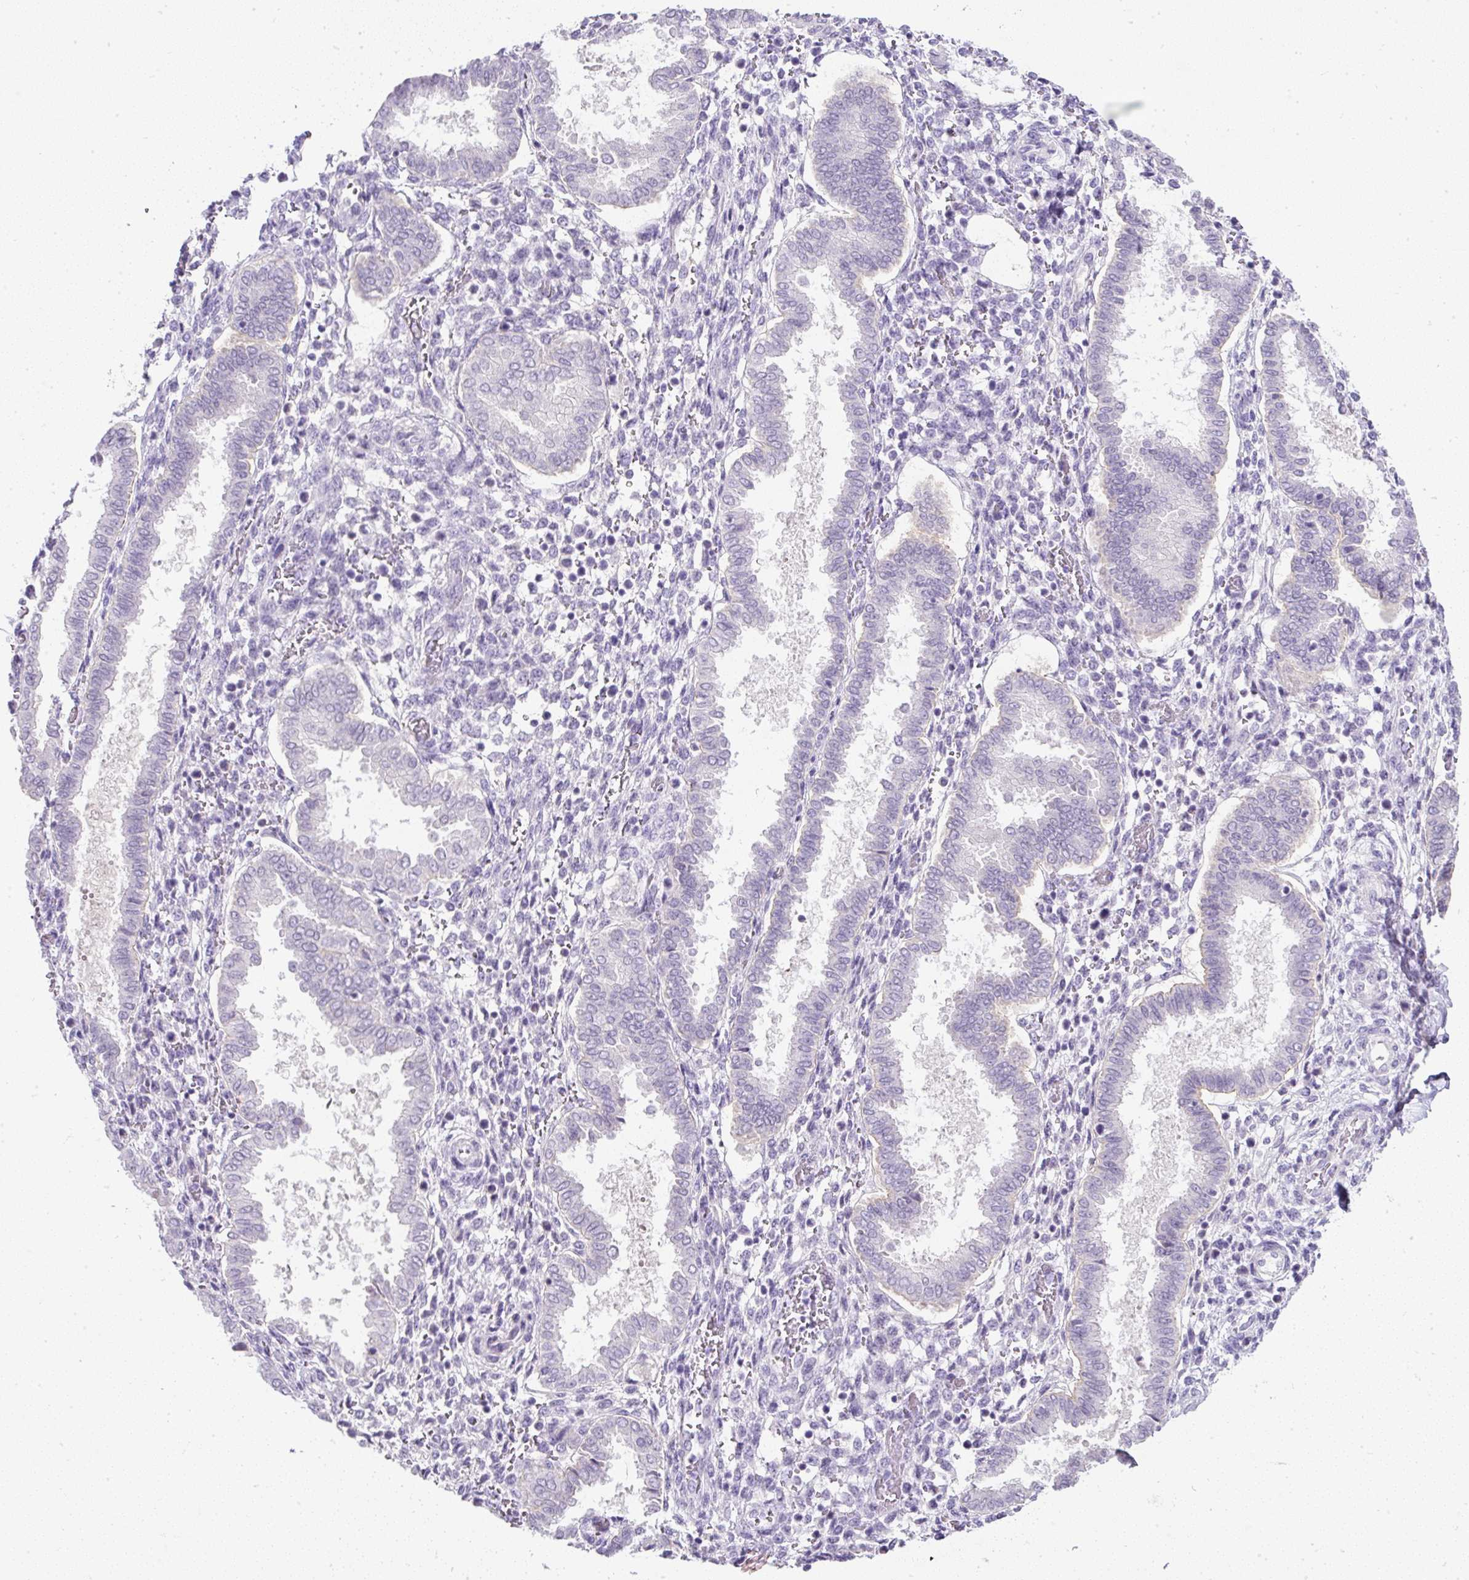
{"staining": {"intensity": "negative", "quantity": "none", "location": "none"}, "tissue": "endometrium", "cell_type": "Cells in endometrial stroma", "image_type": "normal", "snomed": [{"axis": "morphology", "description": "Normal tissue, NOS"}, {"axis": "topography", "description": "Endometrium"}], "caption": "This micrograph is of unremarkable endometrium stained with immunohistochemistry (IHC) to label a protein in brown with the nuclei are counter-stained blue. There is no expression in cells in endometrial stroma. (DAB (3,3'-diaminobenzidine) IHC, high magnification).", "gene": "COL9A2", "patient": {"sex": "female", "age": 24}}